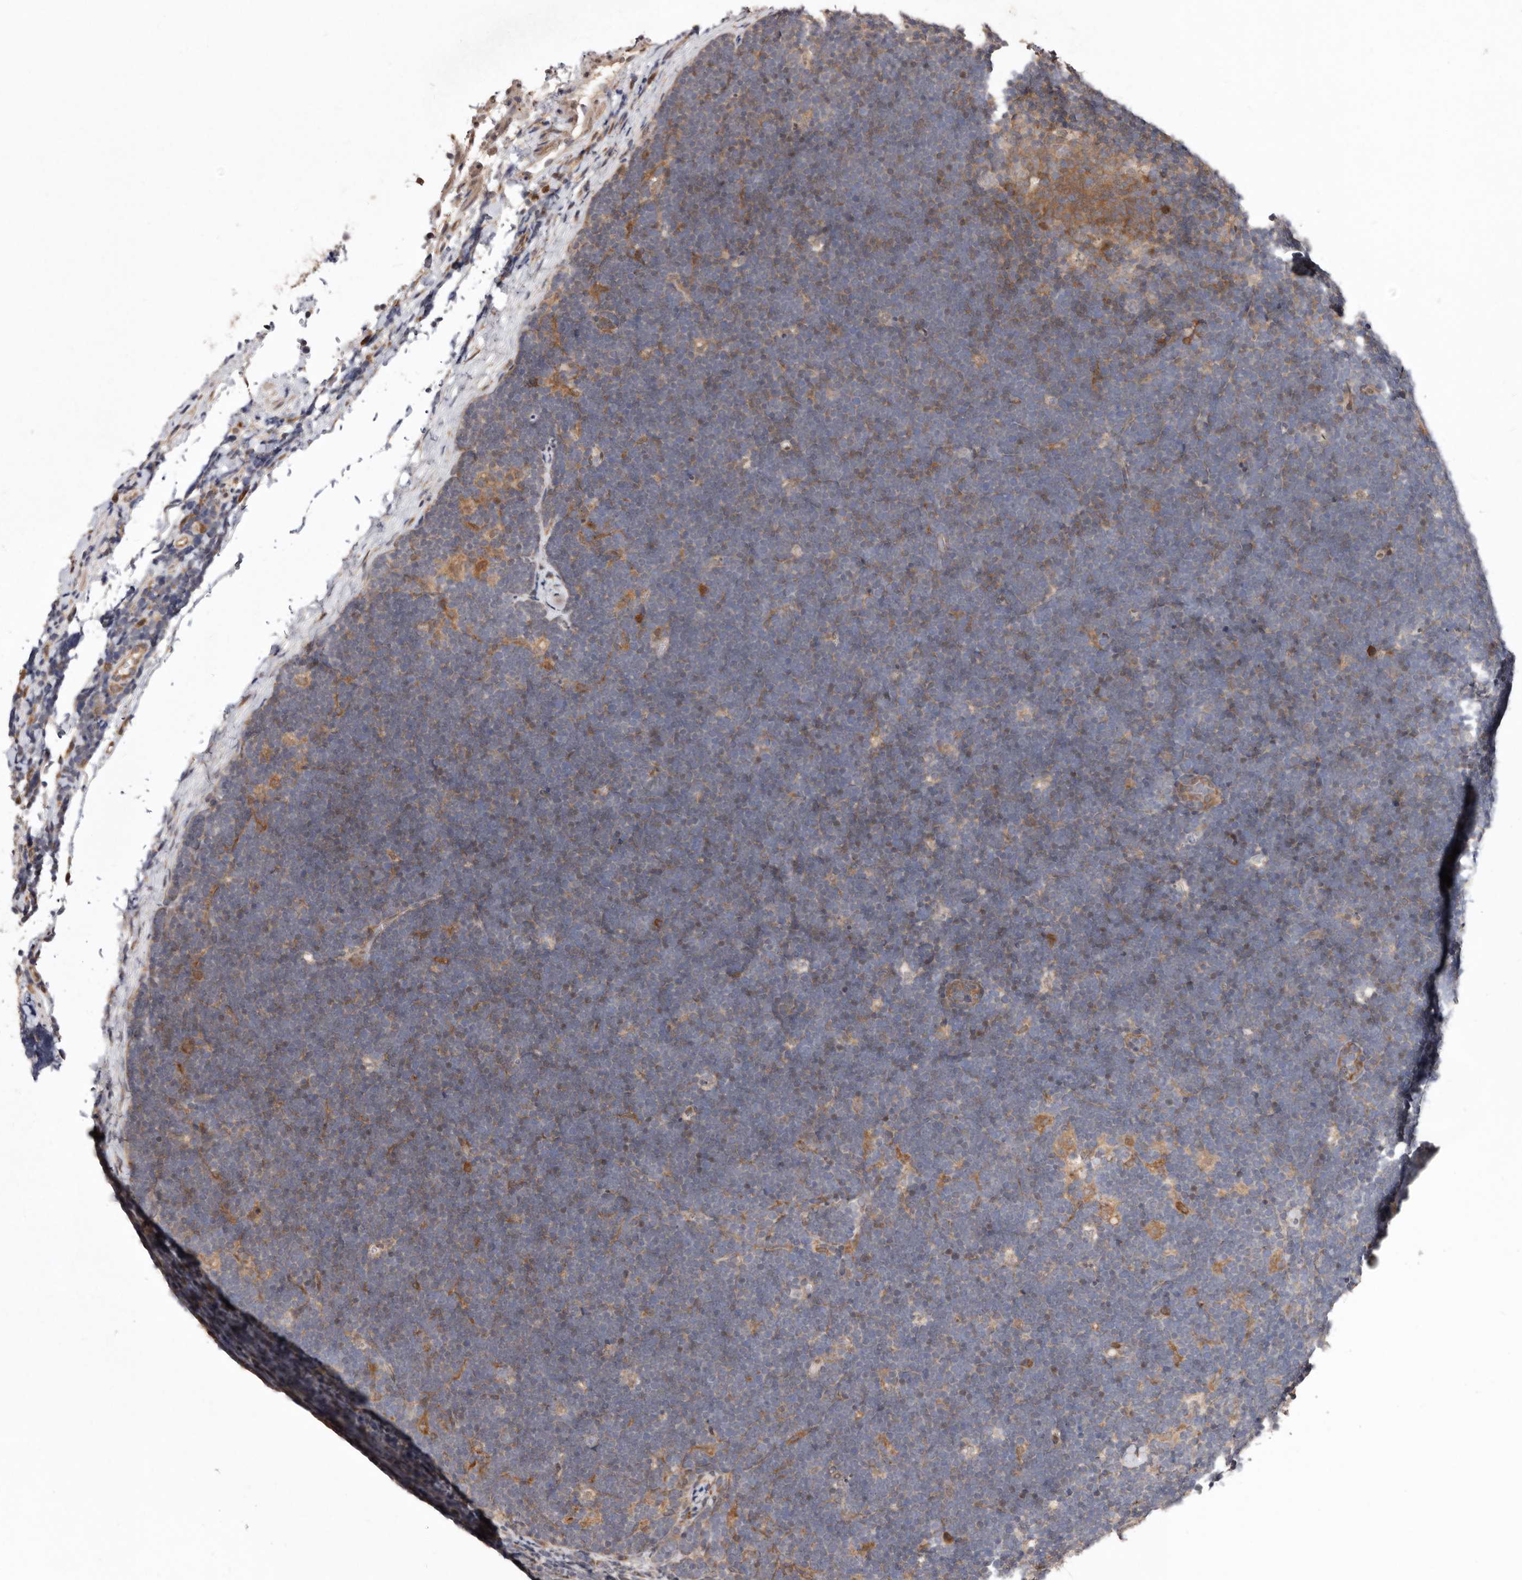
{"staining": {"intensity": "negative", "quantity": "none", "location": "none"}, "tissue": "lymphoma", "cell_type": "Tumor cells", "image_type": "cancer", "snomed": [{"axis": "morphology", "description": "Malignant lymphoma, non-Hodgkin's type, High grade"}, {"axis": "topography", "description": "Lymph node"}], "caption": "The photomicrograph displays no staining of tumor cells in lymphoma. Nuclei are stained in blue.", "gene": "RRM2B", "patient": {"sex": "male", "age": 13}}